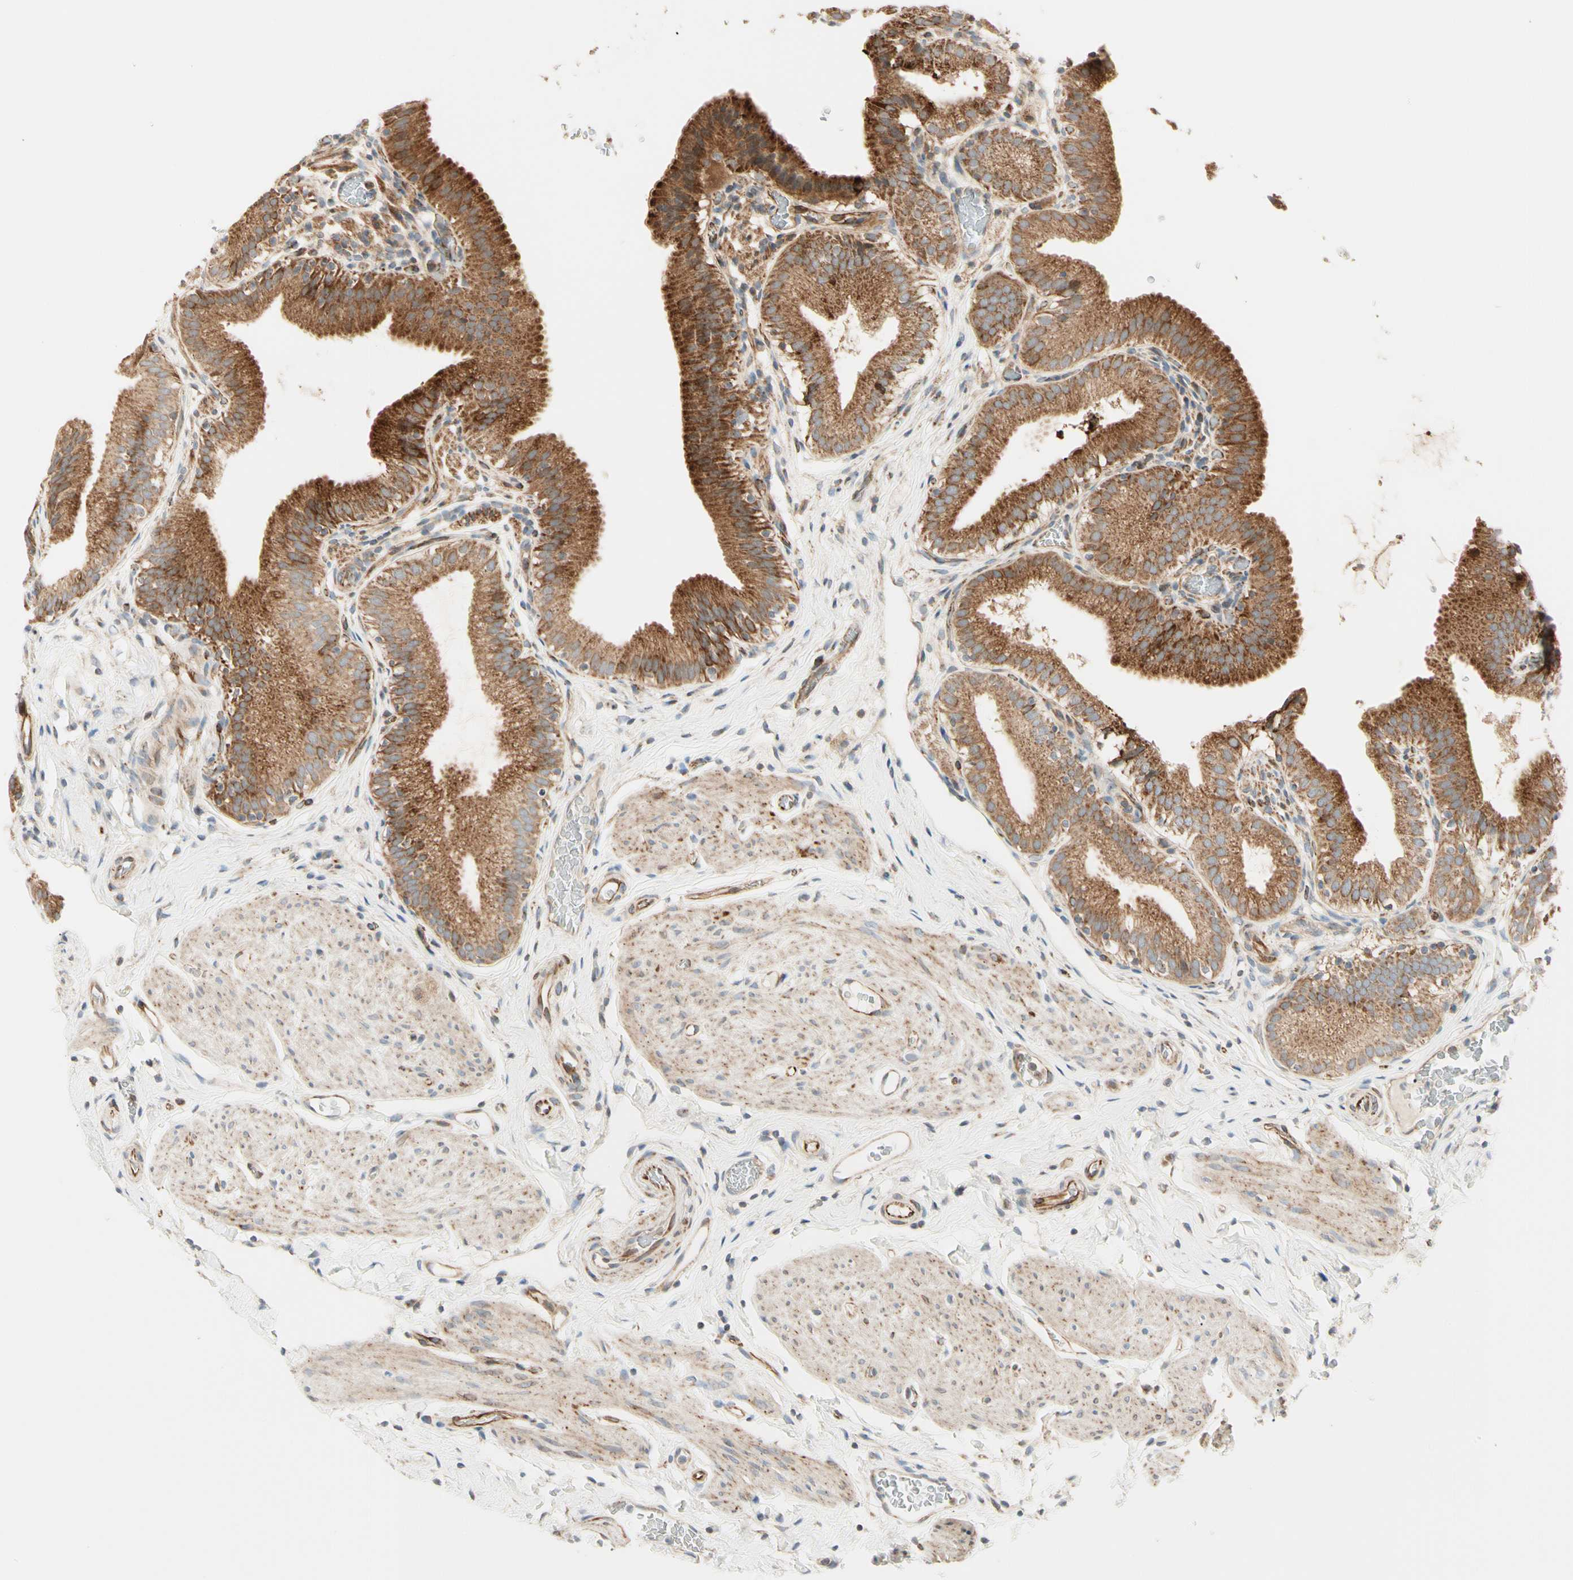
{"staining": {"intensity": "strong", "quantity": ">75%", "location": "cytoplasmic/membranous"}, "tissue": "gallbladder", "cell_type": "Glandular cells", "image_type": "normal", "snomed": [{"axis": "morphology", "description": "Normal tissue, NOS"}, {"axis": "topography", "description": "Gallbladder"}], "caption": "Immunohistochemistry staining of normal gallbladder, which displays high levels of strong cytoplasmic/membranous expression in approximately >75% of glandular cells indicating strong cytoplasmic/membranous protein expression. The staining was performed using DAB (3,3'-diaminobenzidine) (brown) for protein detection and nuclei were counterstained in hematoxylin (blue).", "gene": "TBC1D10A", "patient": {"sex": "male", "age": 54}}